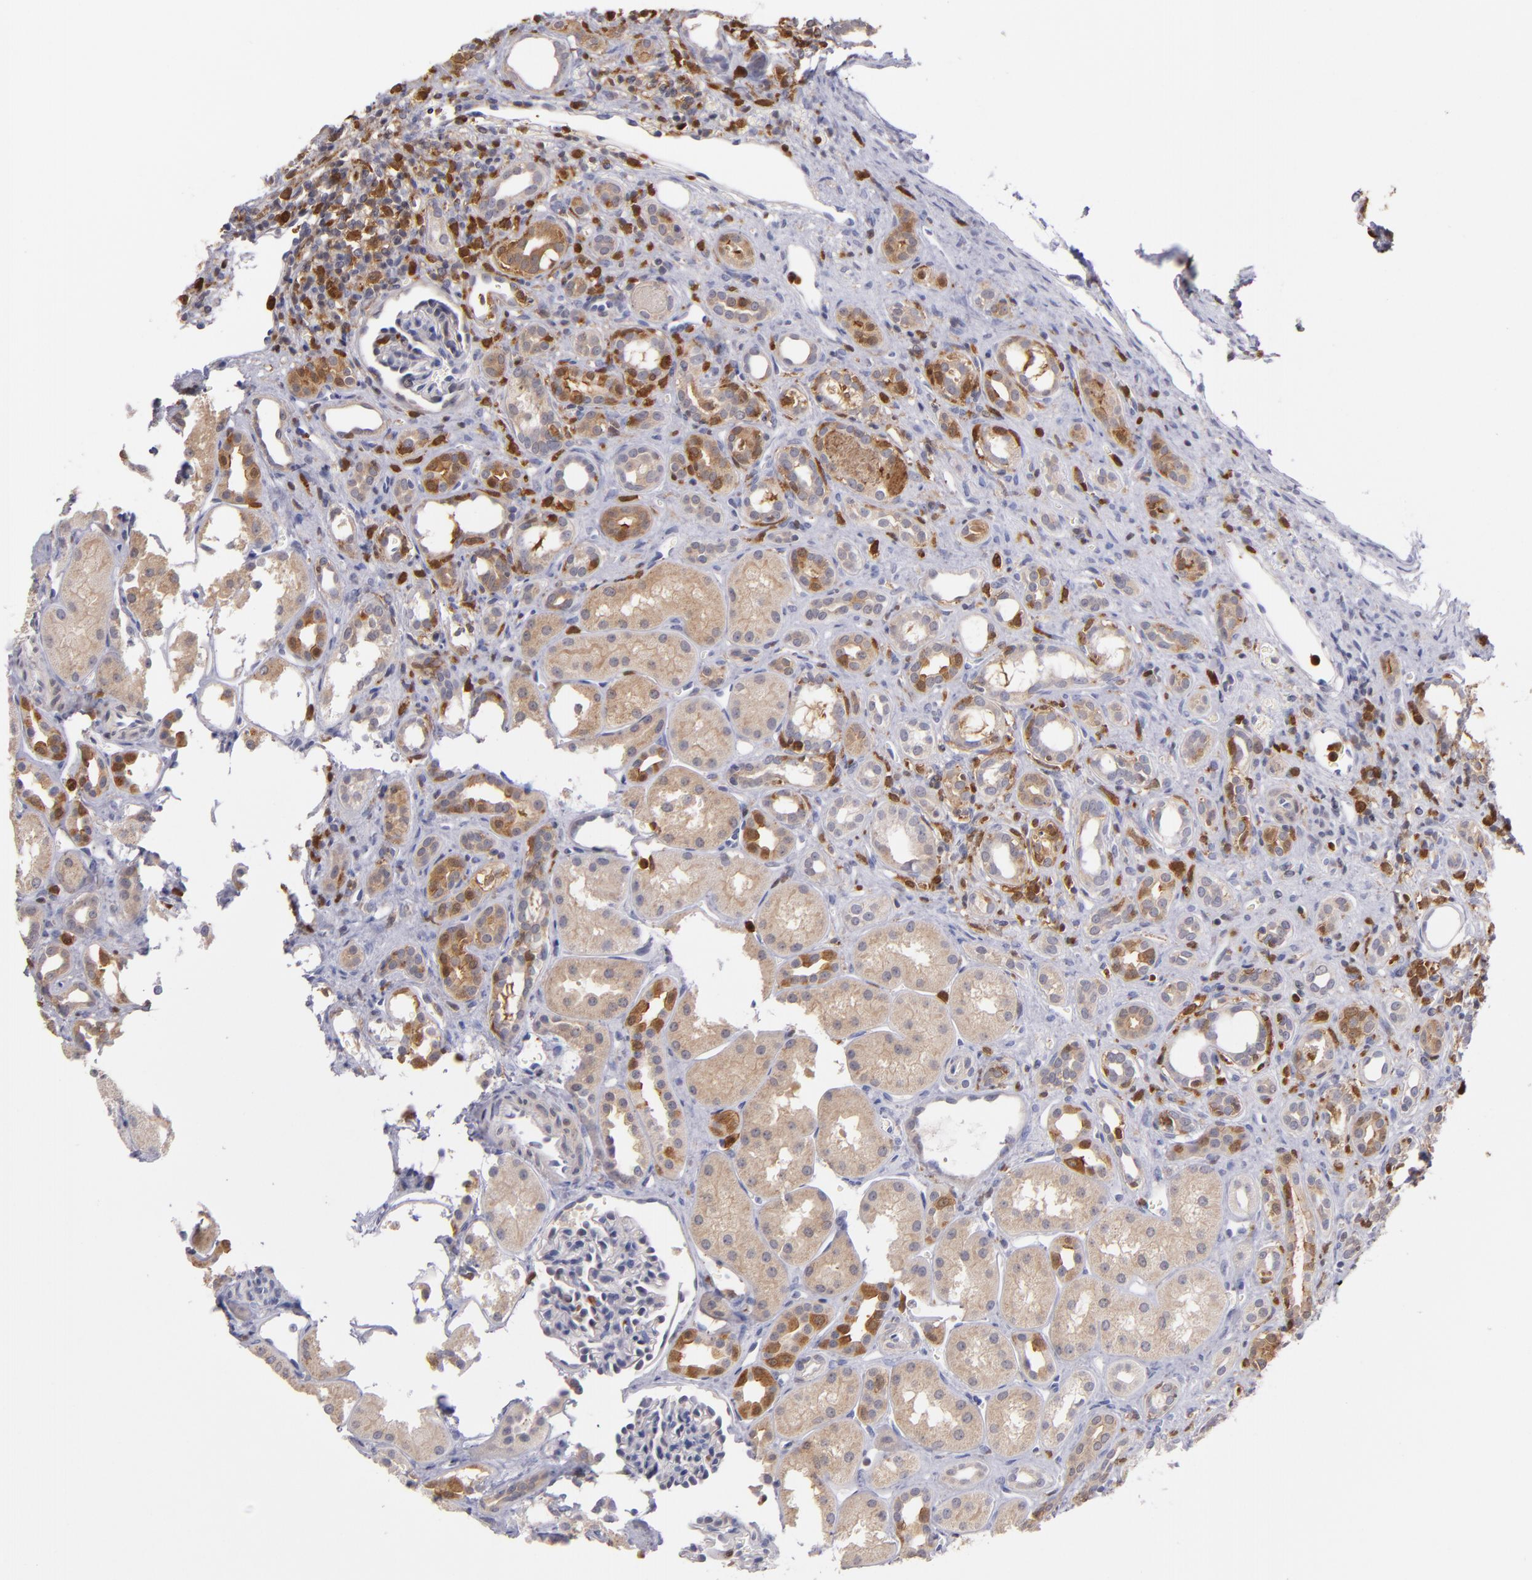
{"staining": {"intensity": "negative", "quantity": "none", "location": "none"}, "tissue": "kidney", "cell_type": "Cells in glomeruli", "image_type": "normal", "snomed": [{"axis": "morphology", "description": "Normal tissue, NOS"}, {"axis": "topography", "description": "Kidney"}], "caption": "DAB (3,3'-diaminobenzidine) immunohistochemical staining of benign kidney displays no significant expression in cells in glomeruli. (Brightfield microscopy of DAB immunohistochemistry at high magnification).", "gene": "PRKCD", "patient": {"sex": "male", "age": 7}}